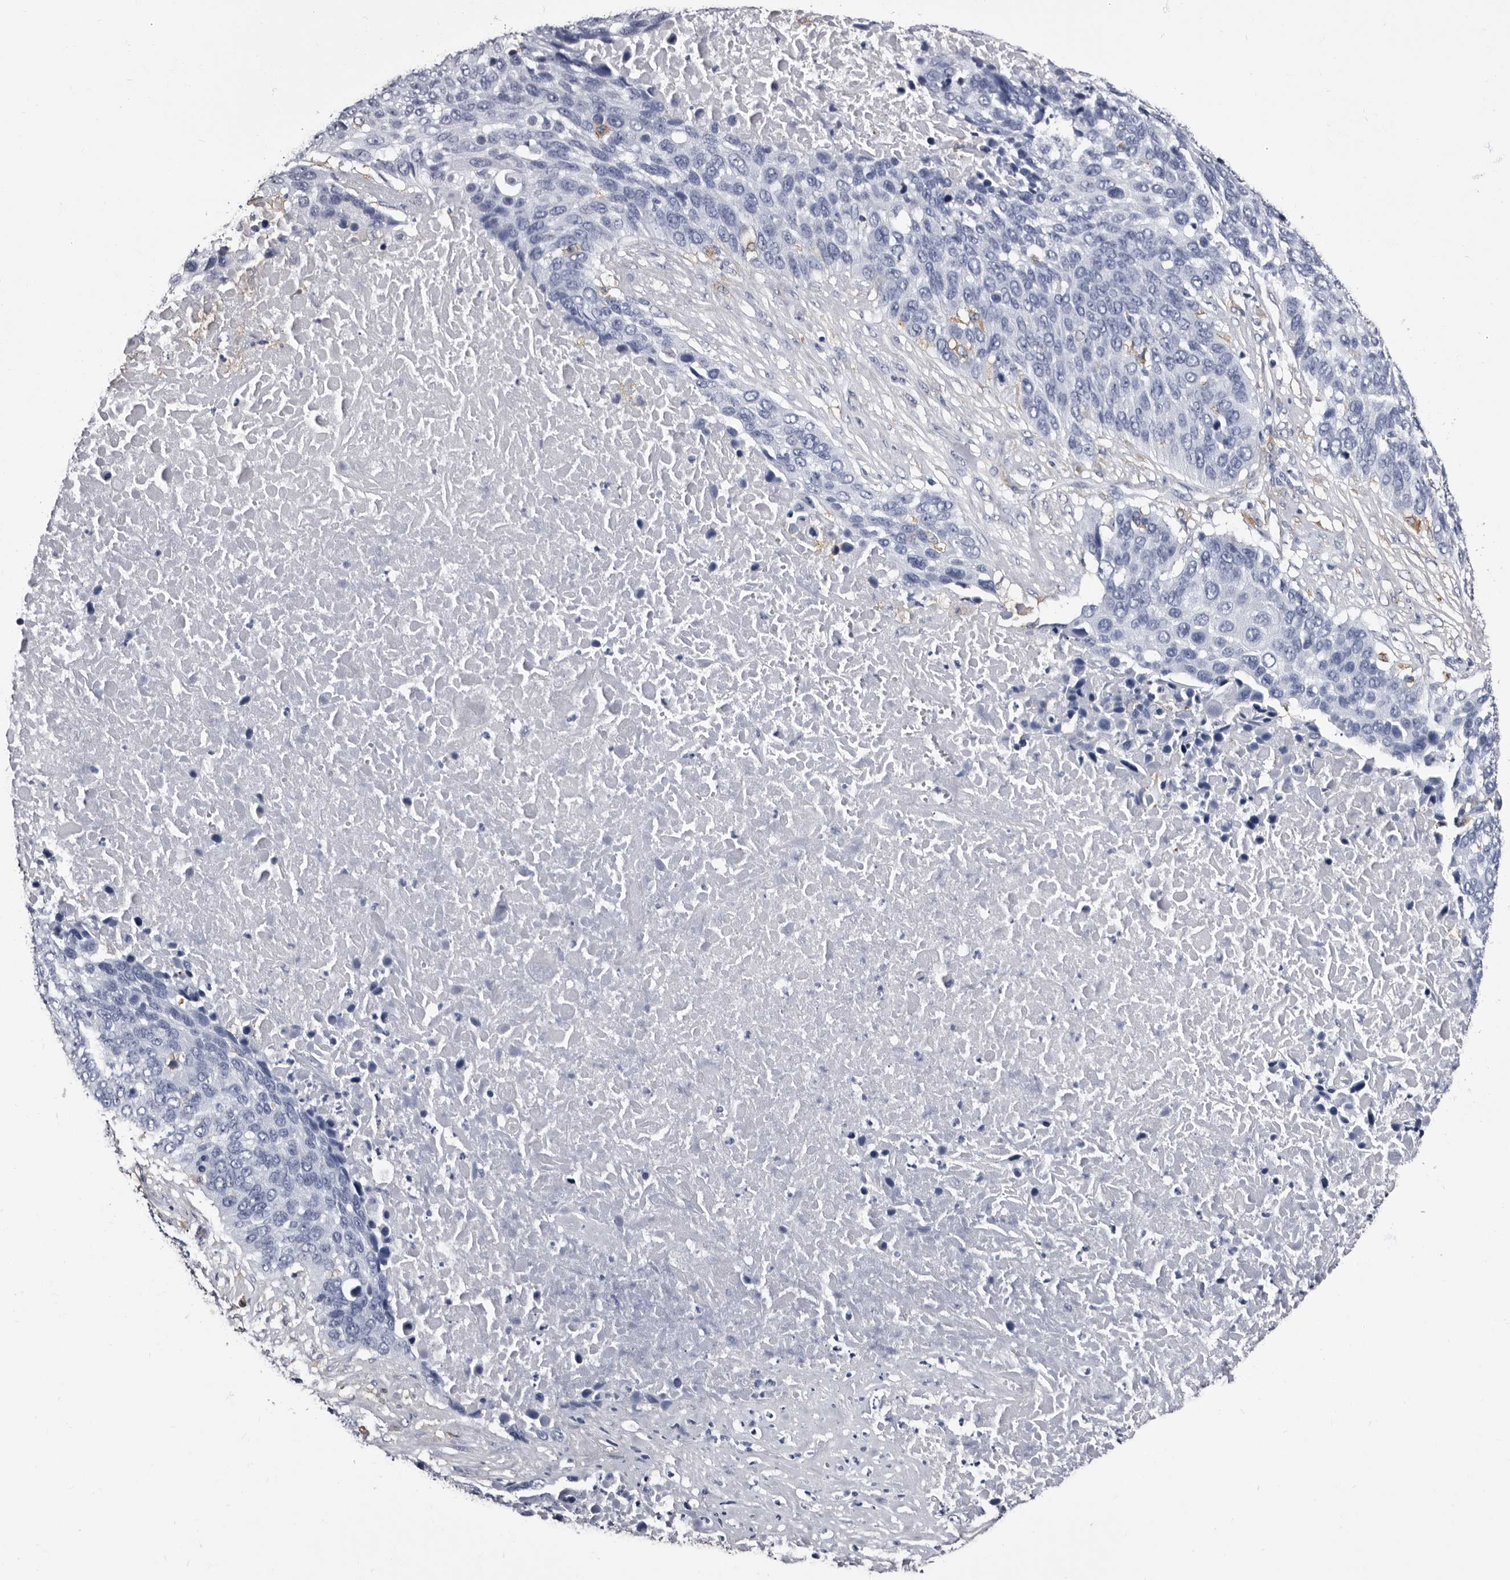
{"staining": {"intensity": "negative", "quantity": "none", "location": "none"}, "tissue": "lung cancer", "cell_type": "Tumor cells", "image_type": "cancer", "snomed": [{"axis": "morphology", "description": "Squamous cell carcinoma, NOS"}, {"axis": "topography", "description": "Lung"}], "caption": "Lung cancer (squamous cell carcinoma) stained for a protein using immunohistochemistry demonstrates no expression tumor cells.", "gene": "EPB41L3", "patient": {"sex": "male", "age": 66}}